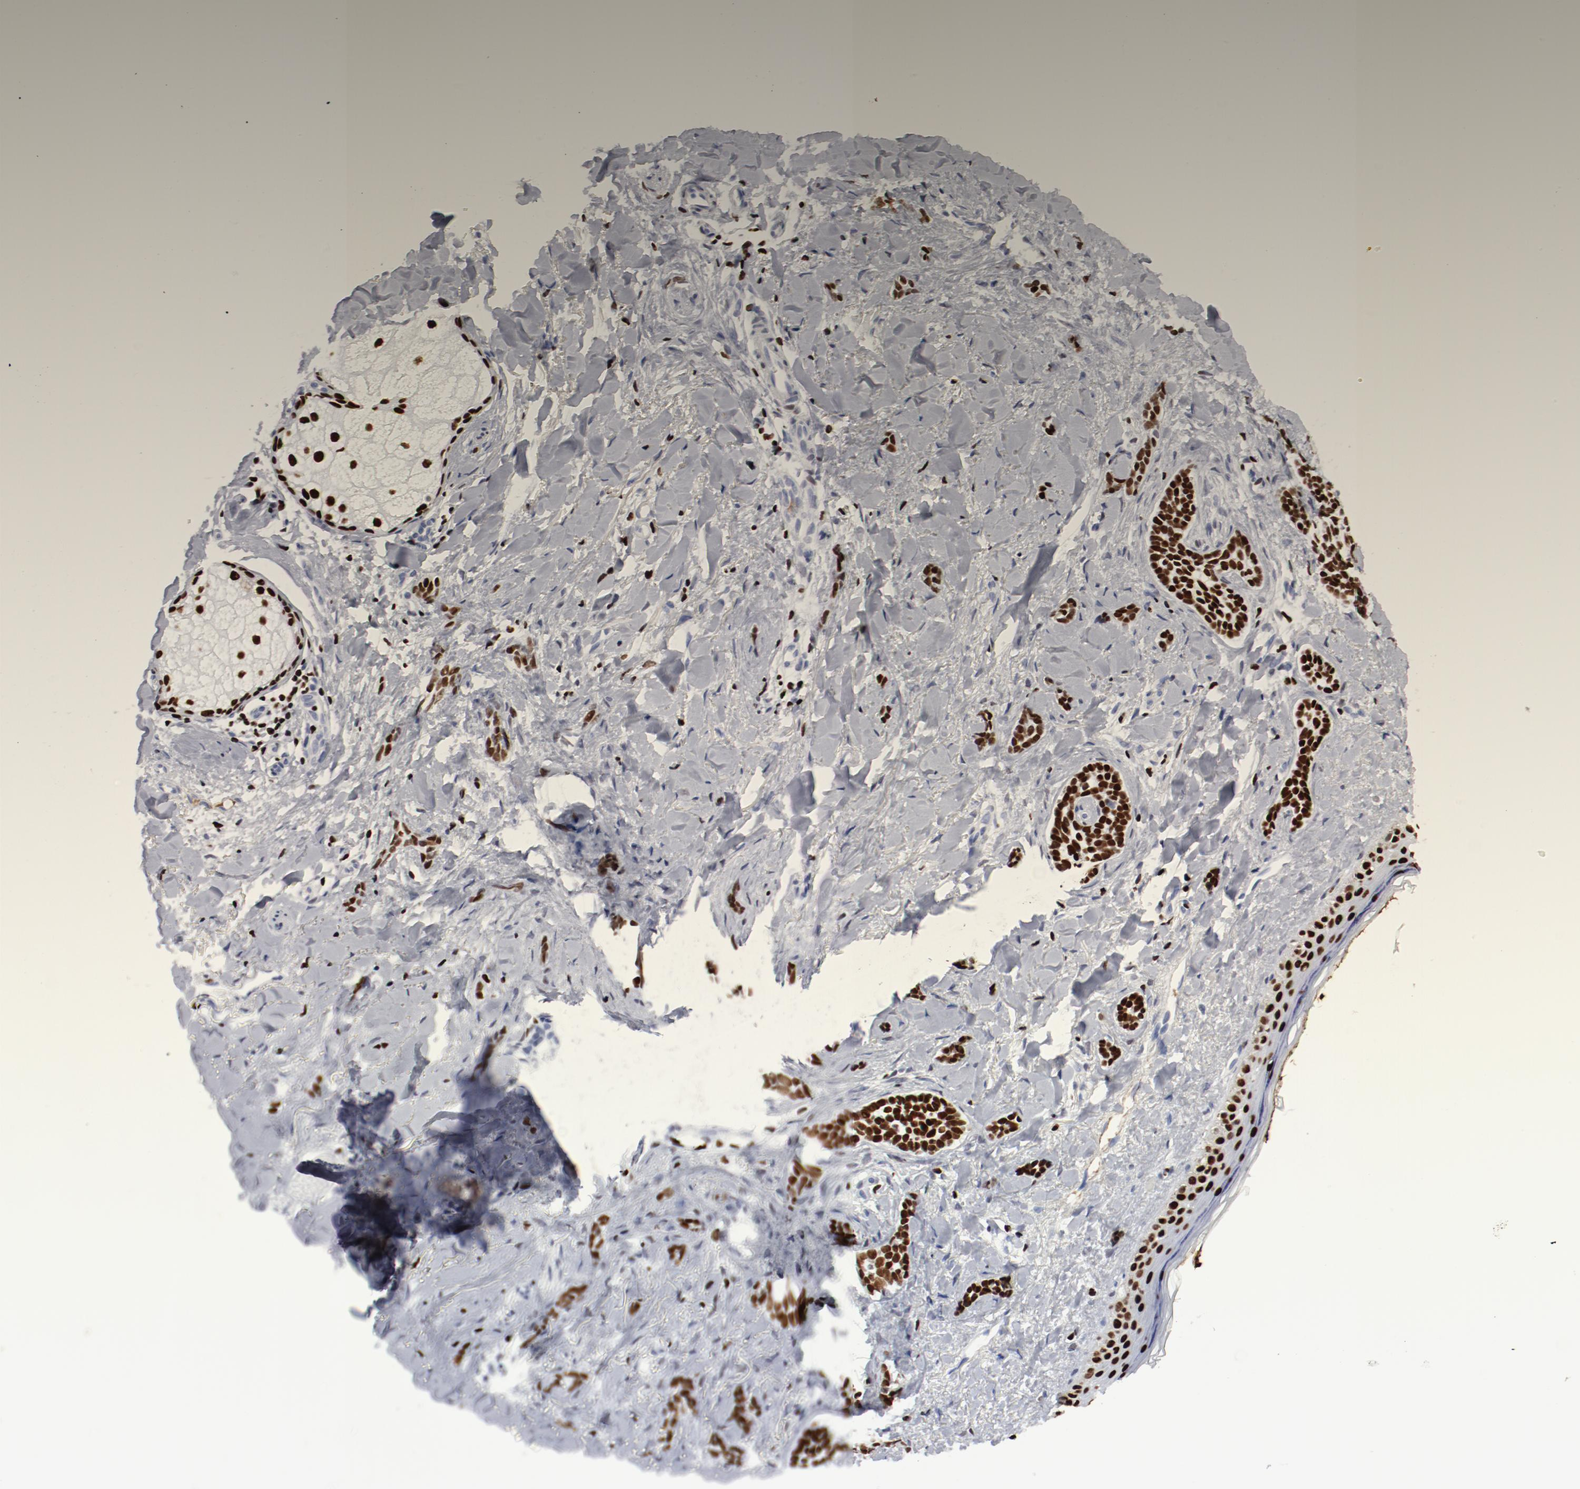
{"staining": {"intensity": "strong", "quantity": ">75%", "location": "nuclear"}, "tissue": "skin cancer", "cell_type": "Tumor cells", "image_type": "cancer", "snomed": [{"axis": "morphology", "description": "Basal cell carcinoma"}, {"axis": "topography", "description": "Skin"}], "caption": "Immunohistochemistry (IHC) (DAB (3,3'-diaminobenzidine)) staining of skin cancer displays strong nuclear protein expression in about >75% of tumor cells. The protein of interest is shown in brown color, while the nuclei are stained blue.", "gene": "SMARCC2", "patient": {"sex": "female", "age": 37}}